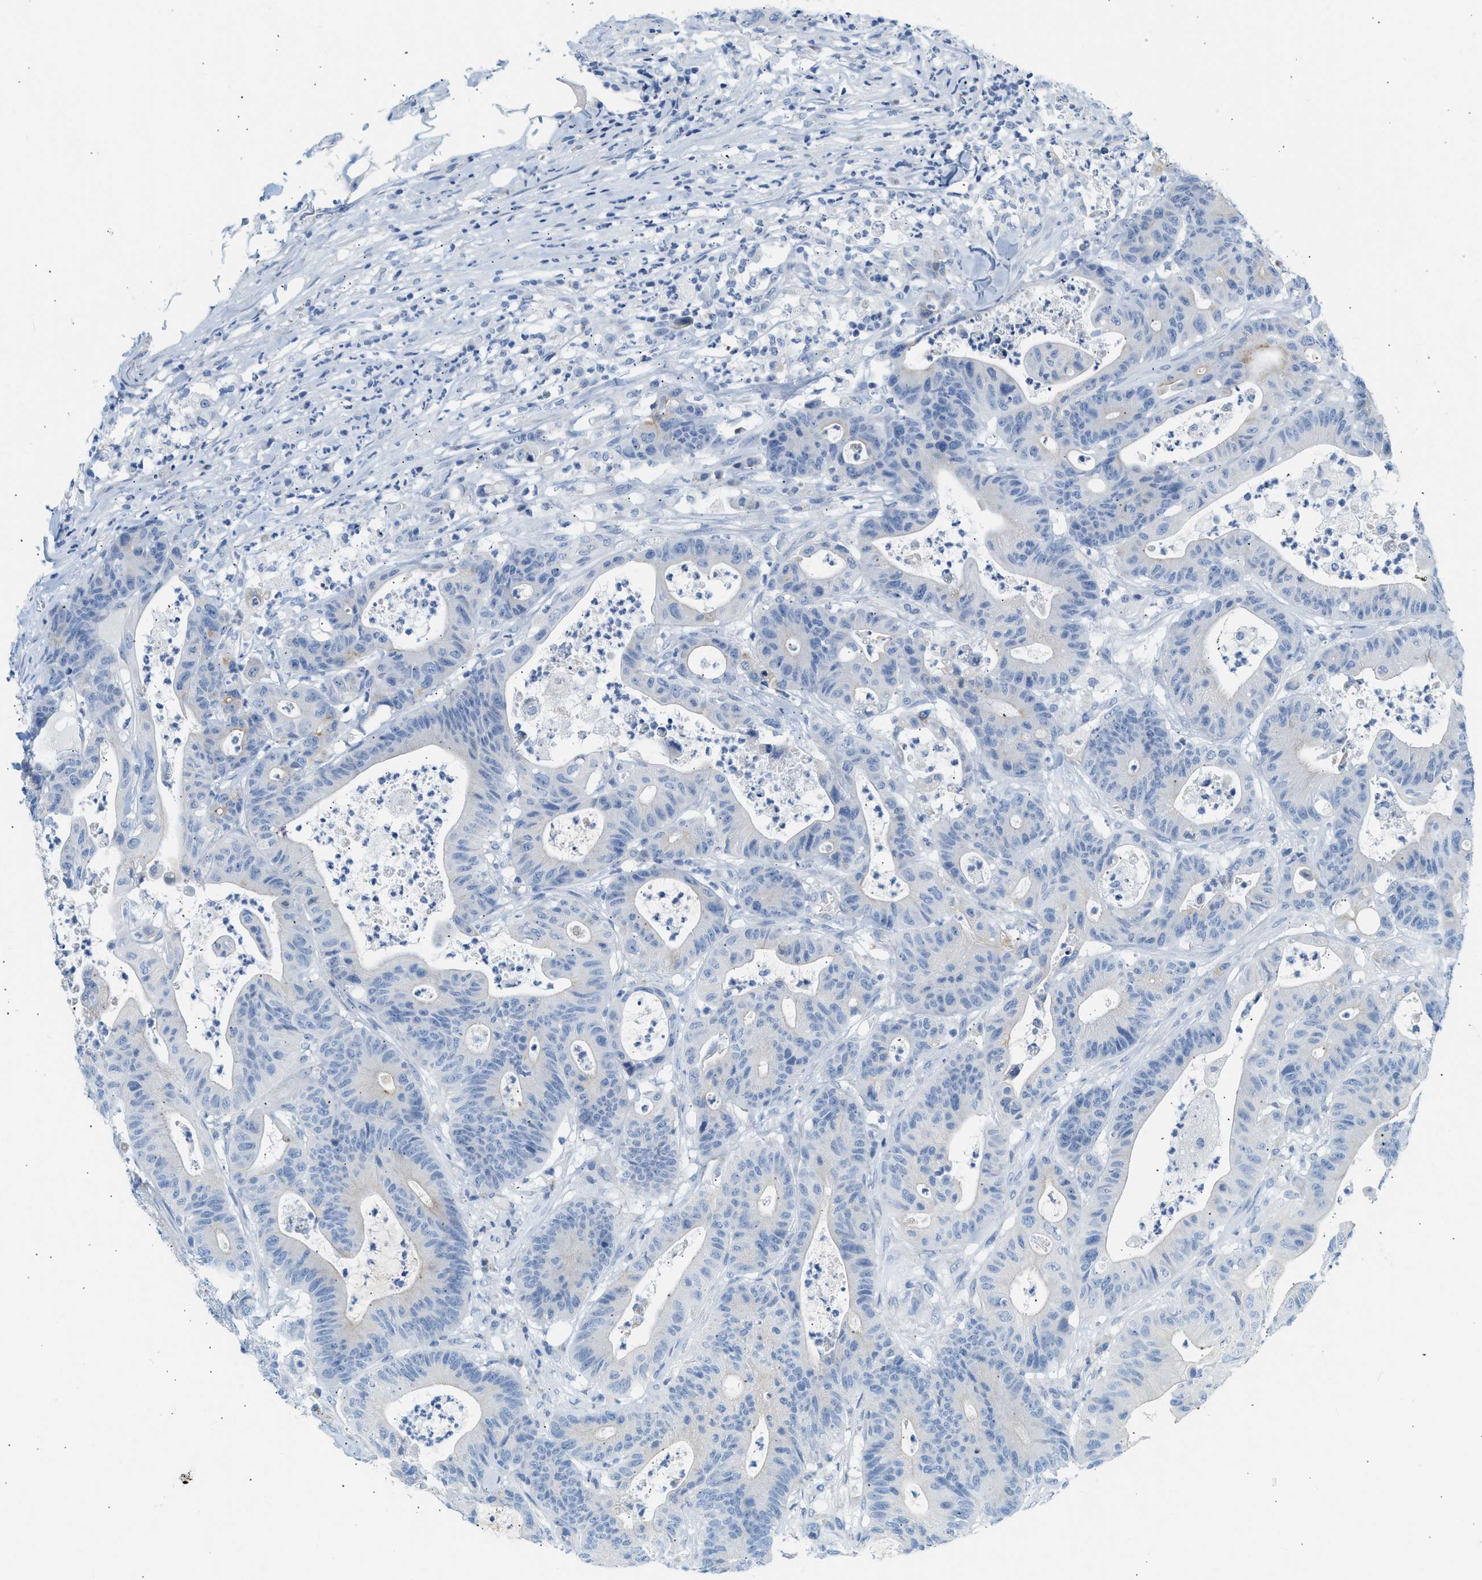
{"staining": {"intensity": "weak", "quantity": "<25%", "location": "cytoplasmic/membranous"}, "tissue": "colorectal cancer", "cell_type": "Tumor cells", "image_type": "cancer", "snomed": [{"axis": "morphology", "description": "Adenocarcinoma, NOS"}, {"axis": "topography", "description": "Colon"}], "caption": "Immunohistochemistry (IHC) micrograph of human colorectal cancer (adenocarcinoma) stained for a protein (brown), which shows no staining in tumor cells.", "gene": "NDUFS8", "patient": {"sex": "female", "age": 84}}